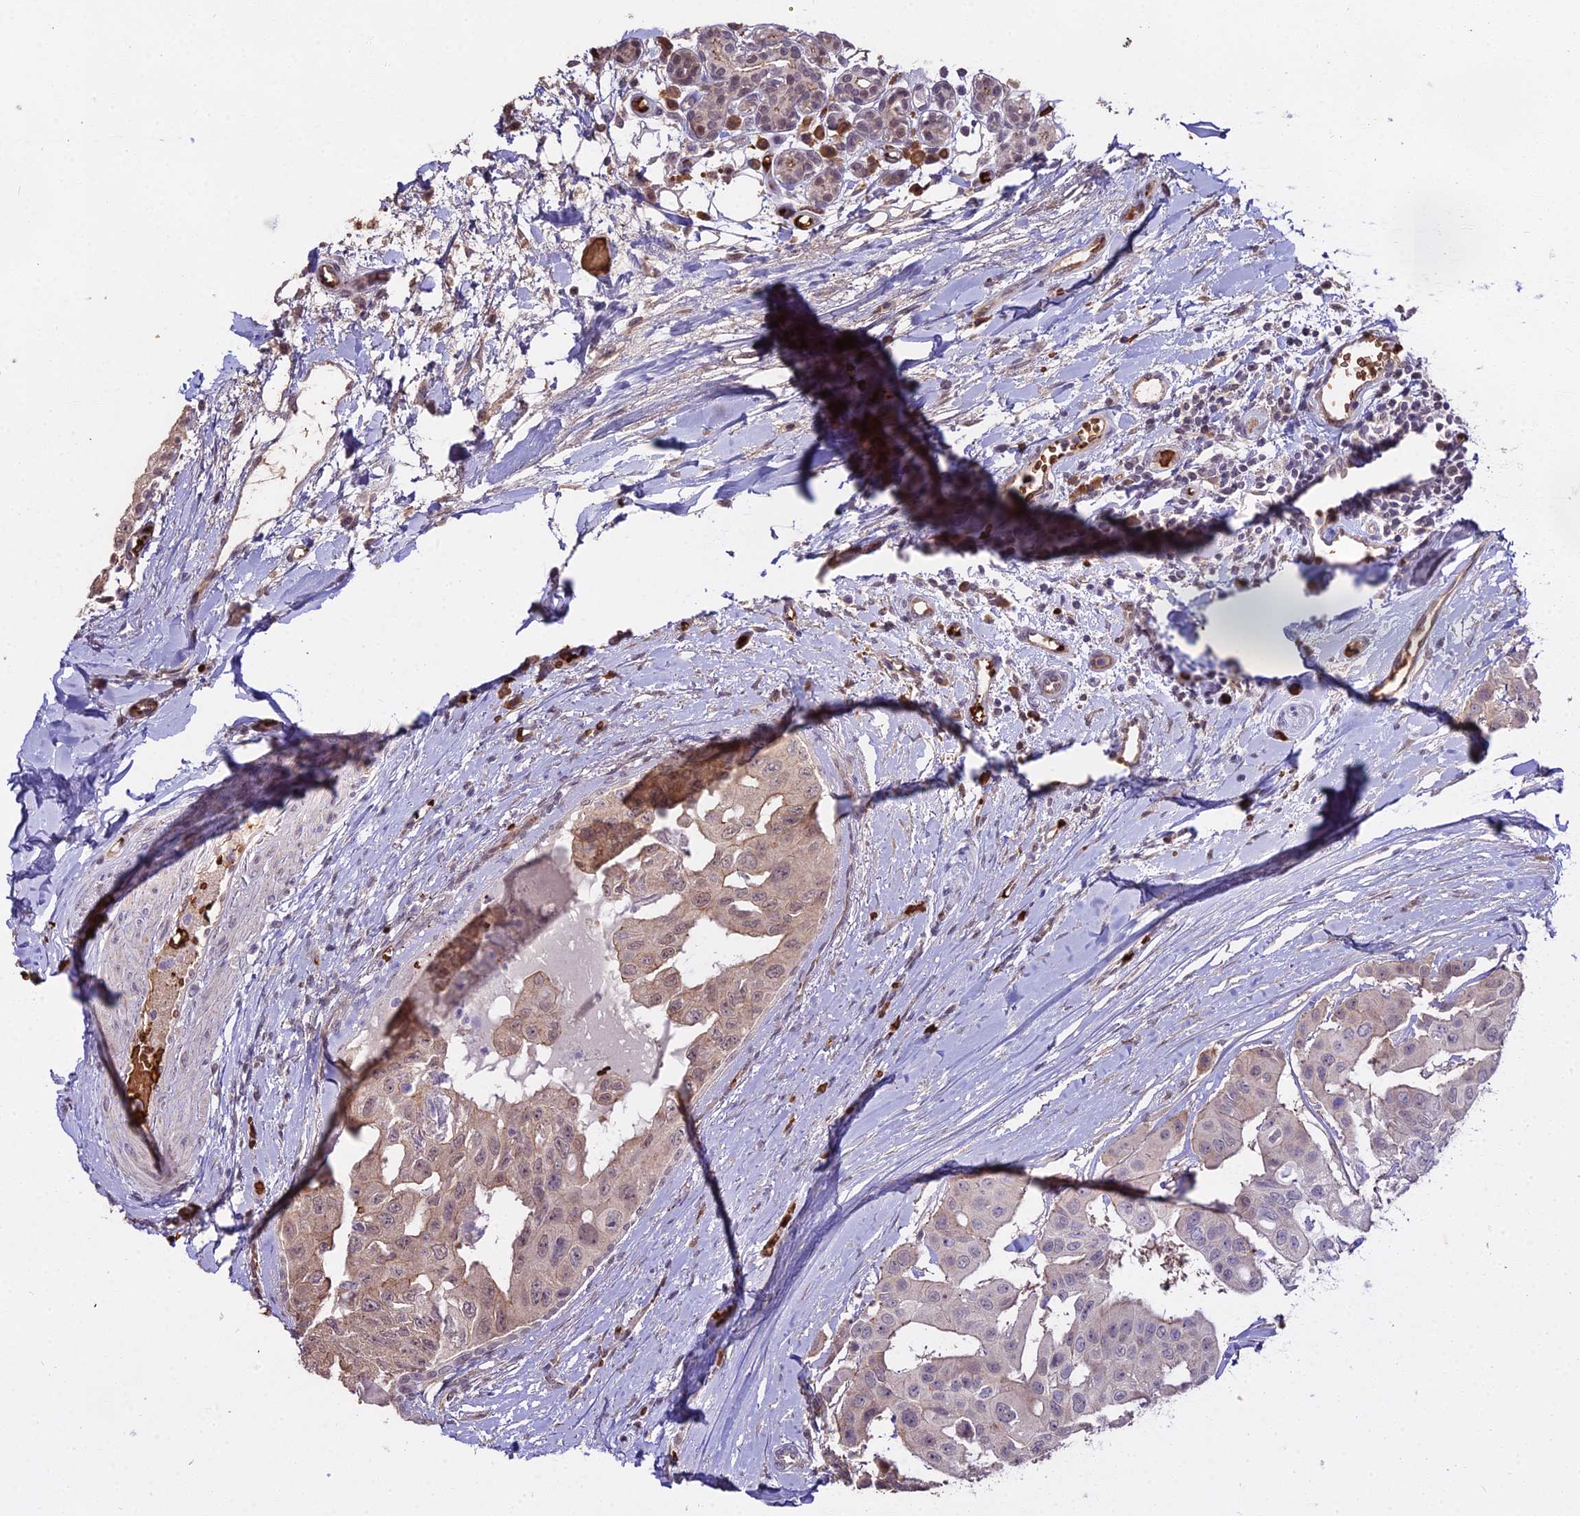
{"staining": {"intensity": "weak", "quantity": "25%-75%", "location": "cytoplasmic/membranous,nuclear"}, "tissue": "head and neck cancer", "cell_type": "Tumor cells", "image_type": "cancer", "snomed": [{"axis": "morphology", "description": "Adenocarcinoma, NOS"}, {"axis": "morphology", "description": "Adenocarcinoma, metastatic, NOS"}, {"axis": "topography", "description": "Head-Neck"}], "caption": "Head and neck cancer (metastatic adenocarcinoma) stained with DAB immunohistochemistry shows low levels of weak cytoplasmic/membranous and nuclear positivity in about 25%-75% of tumor cells.", "gene": "ZDBF2", "patient": {"sex": "male", "age": 75}}